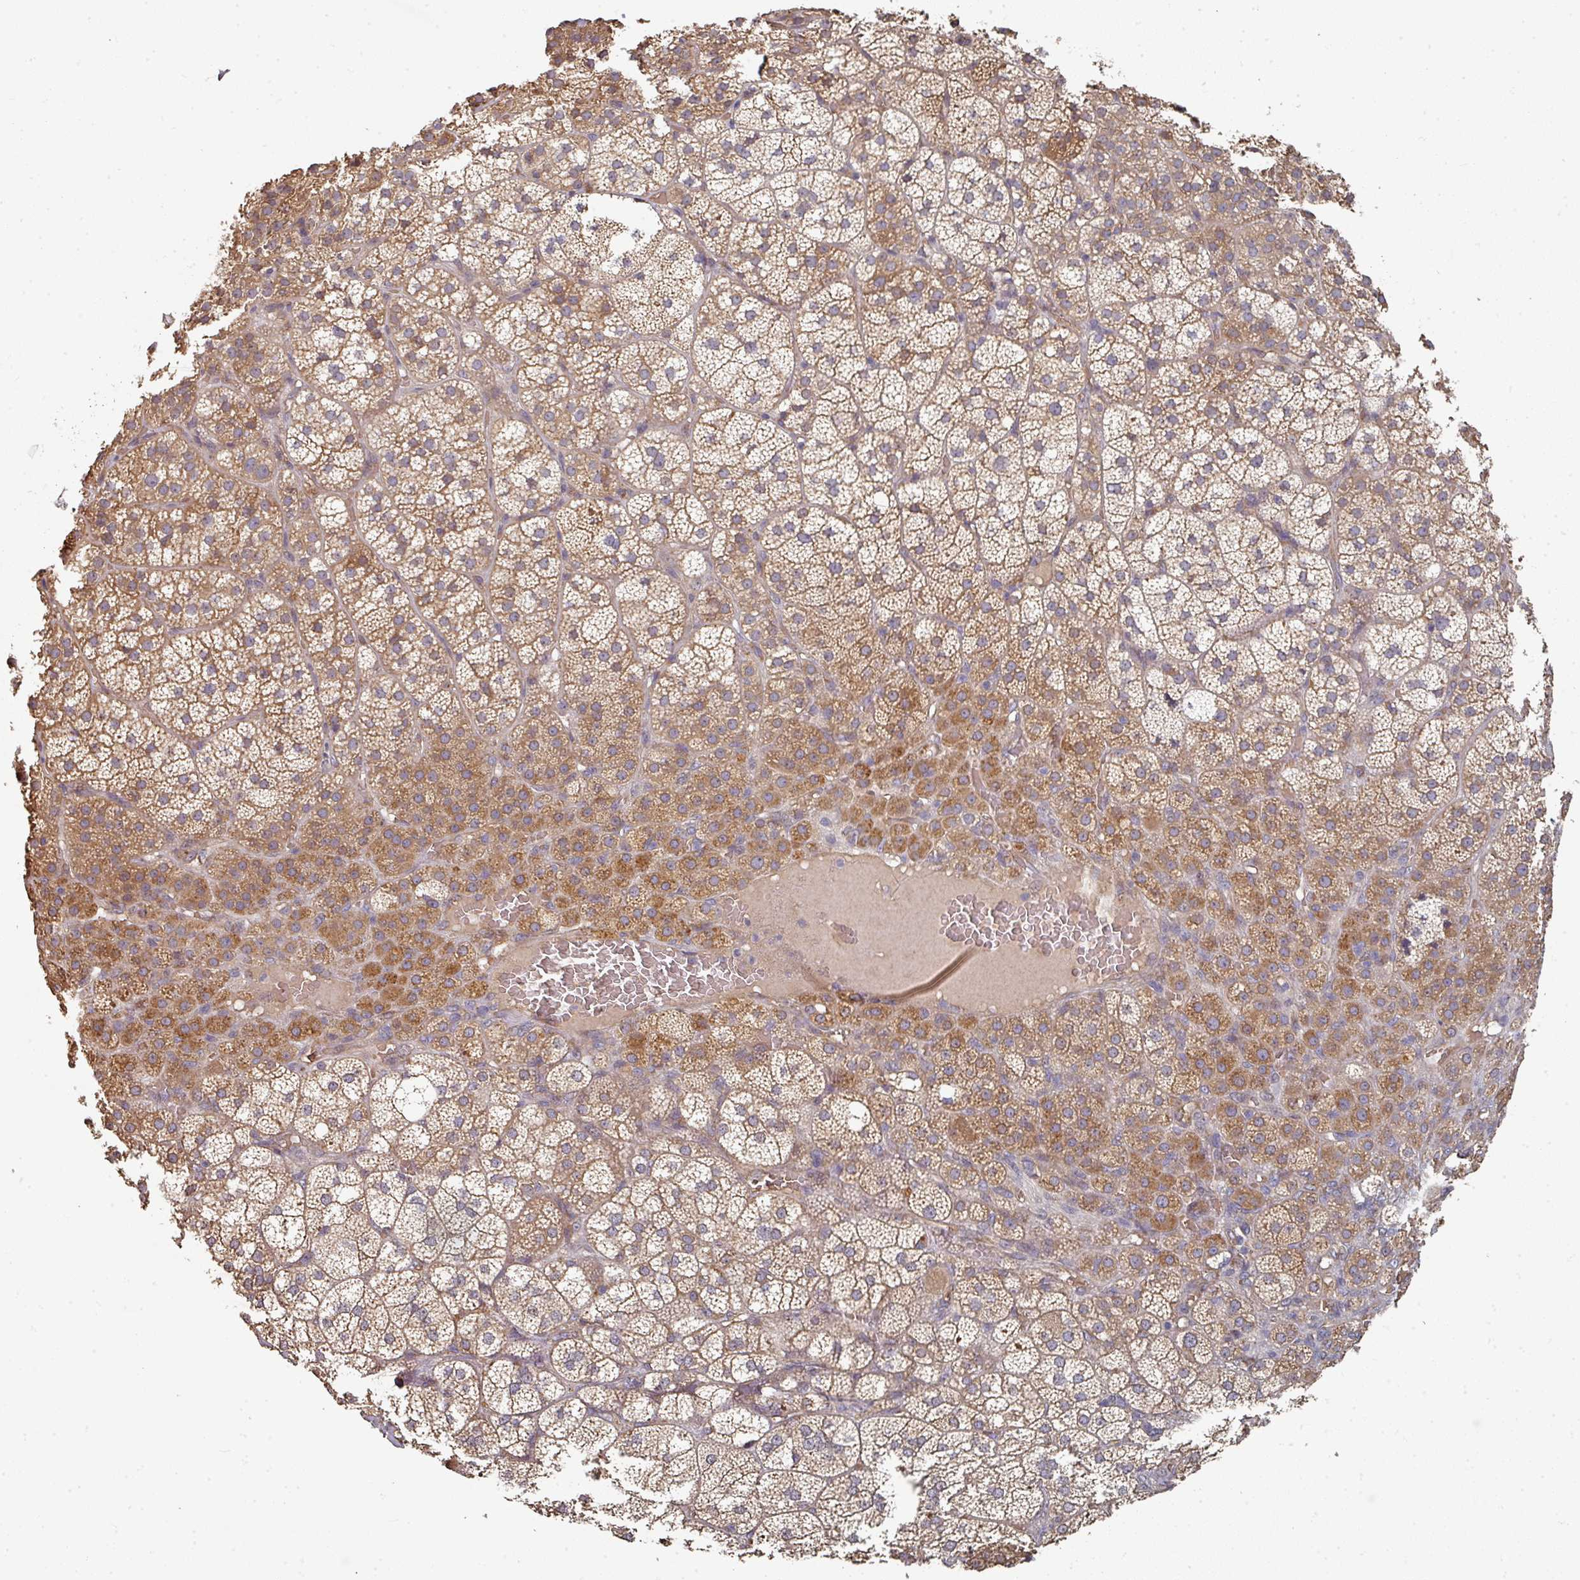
{"staining": {"intensity": "moderate", "quantity": ">75%", "location": "cytoplasmic/membranous"}, "tissue": "adrenal gland", "cell_type": "Glandular cells", "image_type": "normal", "snomed": [{"axis": "morphology", "description": "Normal tissue, NOS"}, {"axis": "topography", "description": "Adrenal gland"}], "caption": "Moderate cytoplasmic/membranous protein staining is appreciated in approximately >75% of glandular cells in adrenal gland. The staining was performed using DAB to visualize the protein expression in brown, while the nuclei were stained in blue with hematoxylin (Magnification: 20x).", "gene": "EDEM2", "patient": {"sex": "female", "age": 60}}